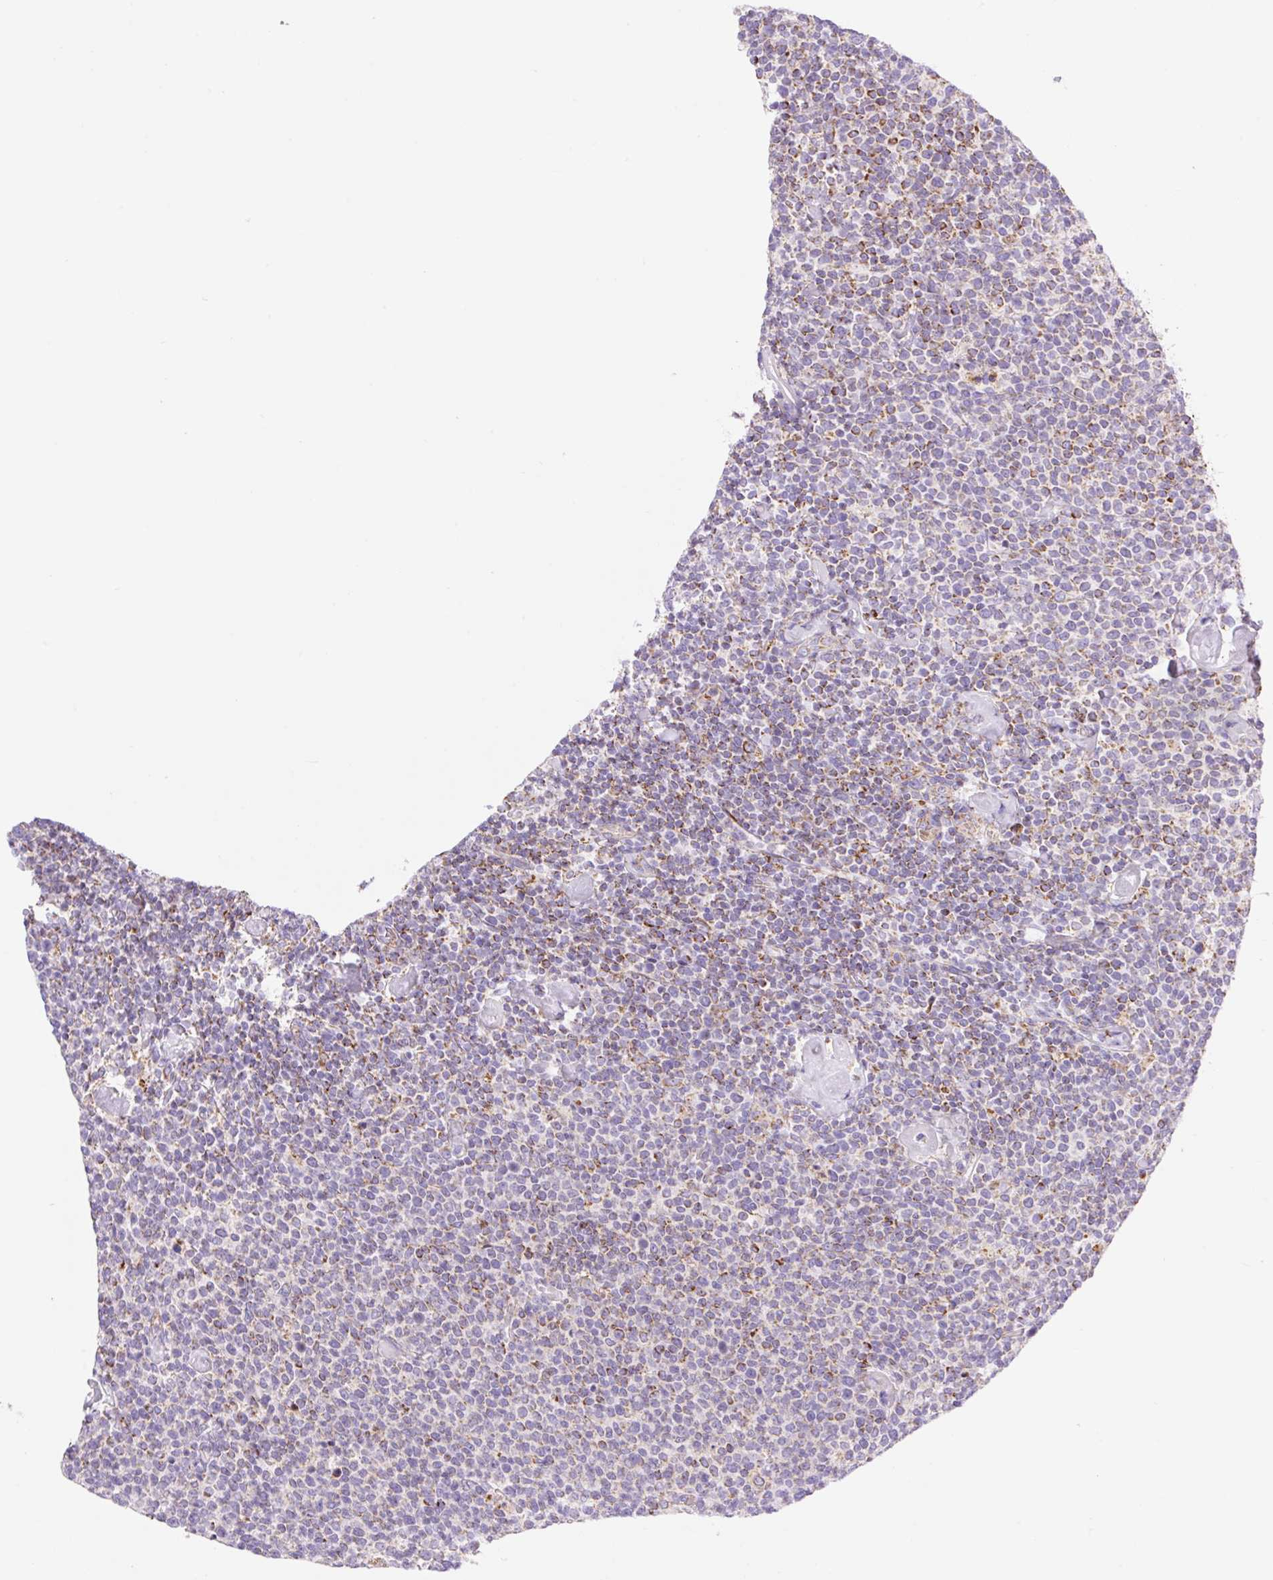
{"staining": {"intensity": "moderate", "quantity": "<25%", "location": "cytoplasmic/membranous"}, "tissue": "lymphoma", "cell_type": "Tumor cells", "image_type": "cancer", "snomed": [{"axis": "morphology", "description": "Malignant lymphoma, non-Hodgkin's type, High grade"}, {"axis": "topography", "description": "Lymph node"}], "caption": "Malignant lymphoma, non-Hodgkin's type (high-grade) was stained to show a protein in brown. There is low levels of moderate cytoplasmic/membranous positivity in about <25% of tumor cells.", "gene": "ETNK2", "patient": {"sex": "male", "age": 61}}